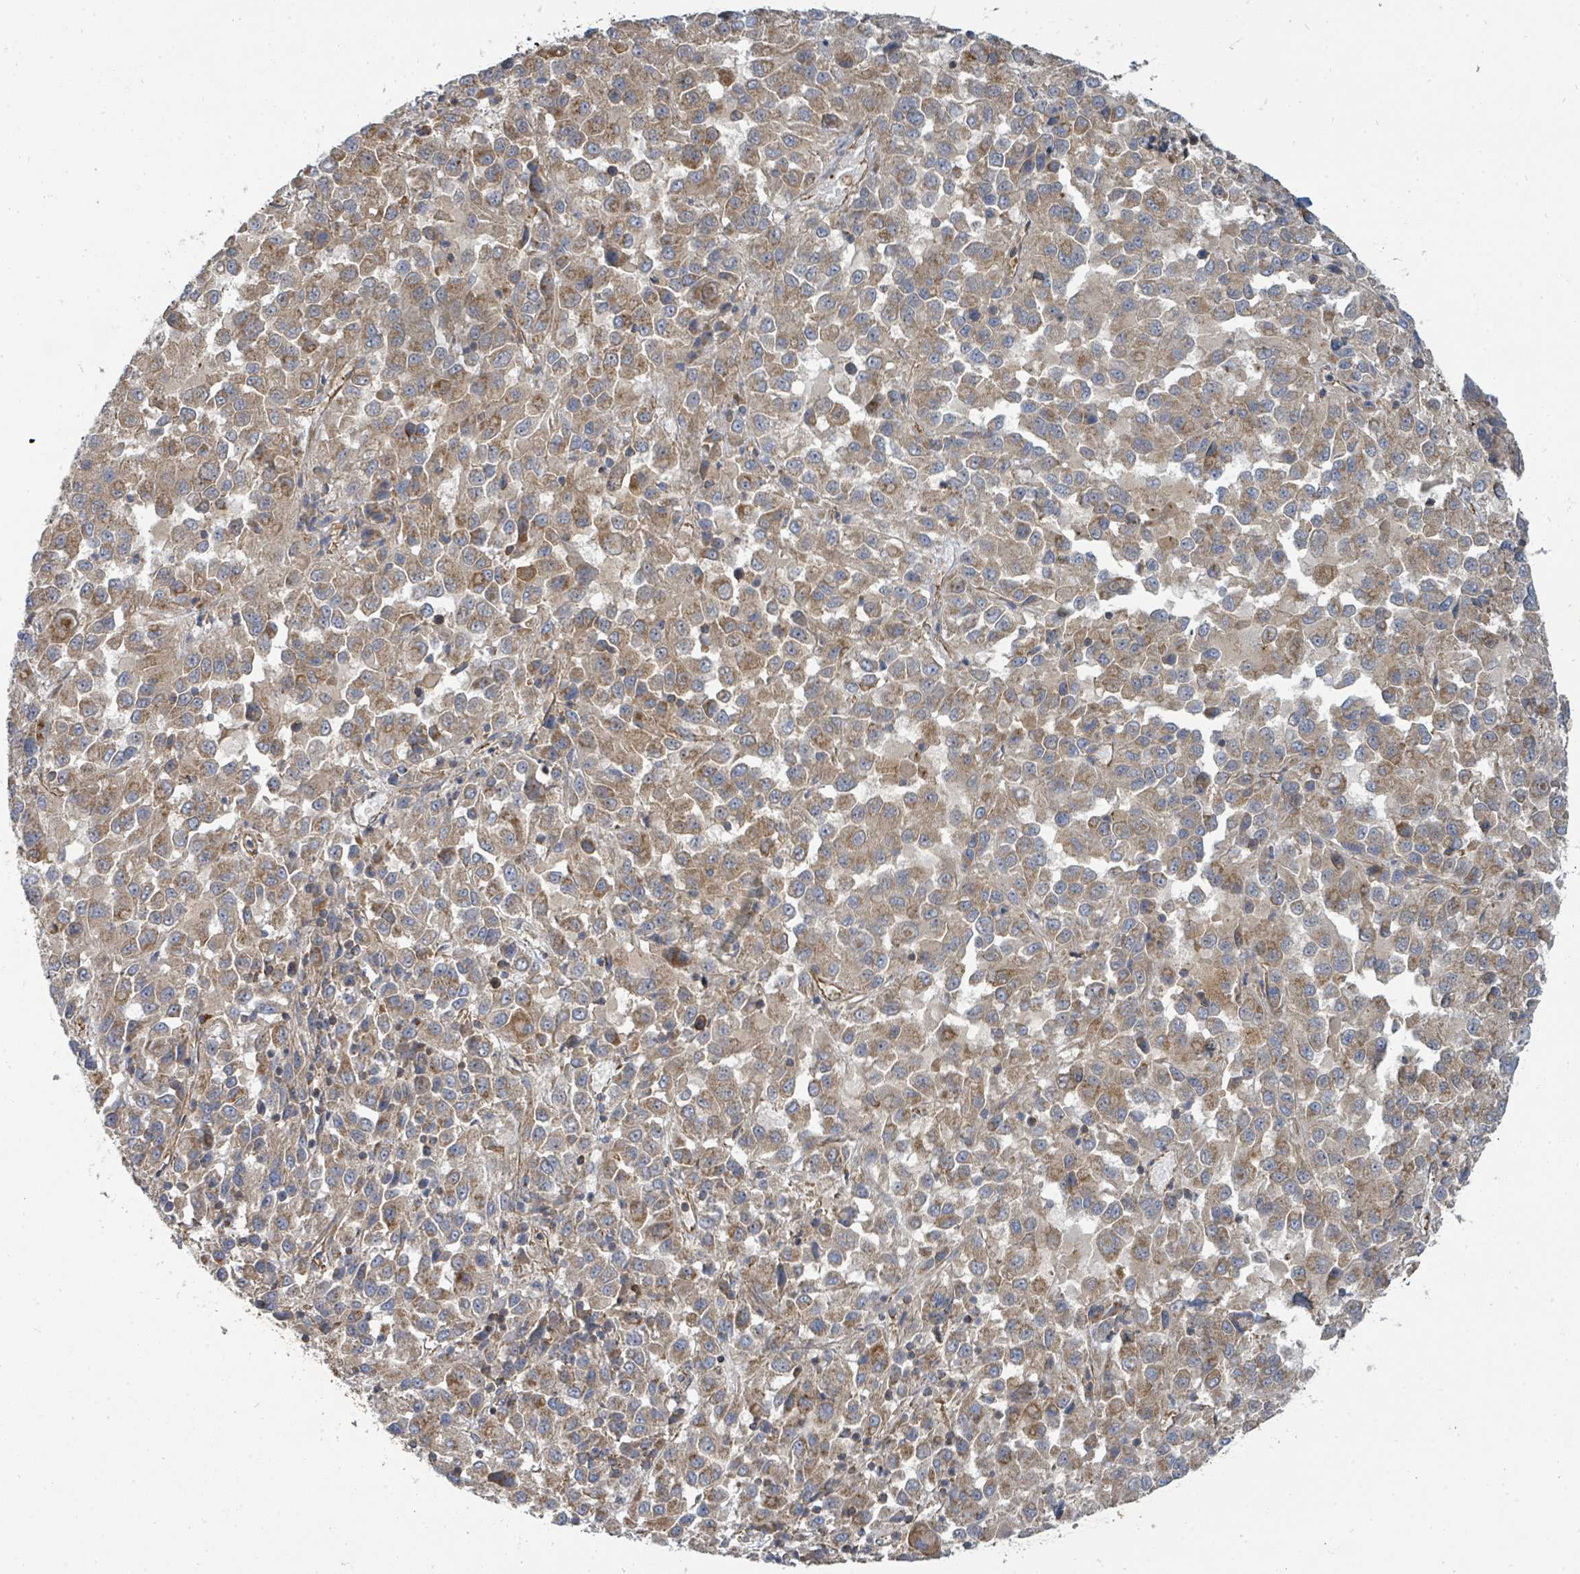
{"staining": {"intensity": "moderate", "quantity": ">75%", "location": "cytoplasmic/membranous"}, "tissue": "melanoma", "cell_type": "Tumor cells", "image_type": "cancer", "snomed": [{"axis": "morphology", "description": "Malignant melanoma, Metastatic site"}, {"axis": "topography", "description": "Lung"}], "caption": "Protein expression analysis of human malignant melanoma (metastatic site) reveals moderate cytoplasmic/membranous positivity in about >75% of tumor cells. (brown staining indicates protein expression, while blue staining denotes nuclei).", "gene": "BOLA2B", "patient": {"sex": "male", "age": 64}}